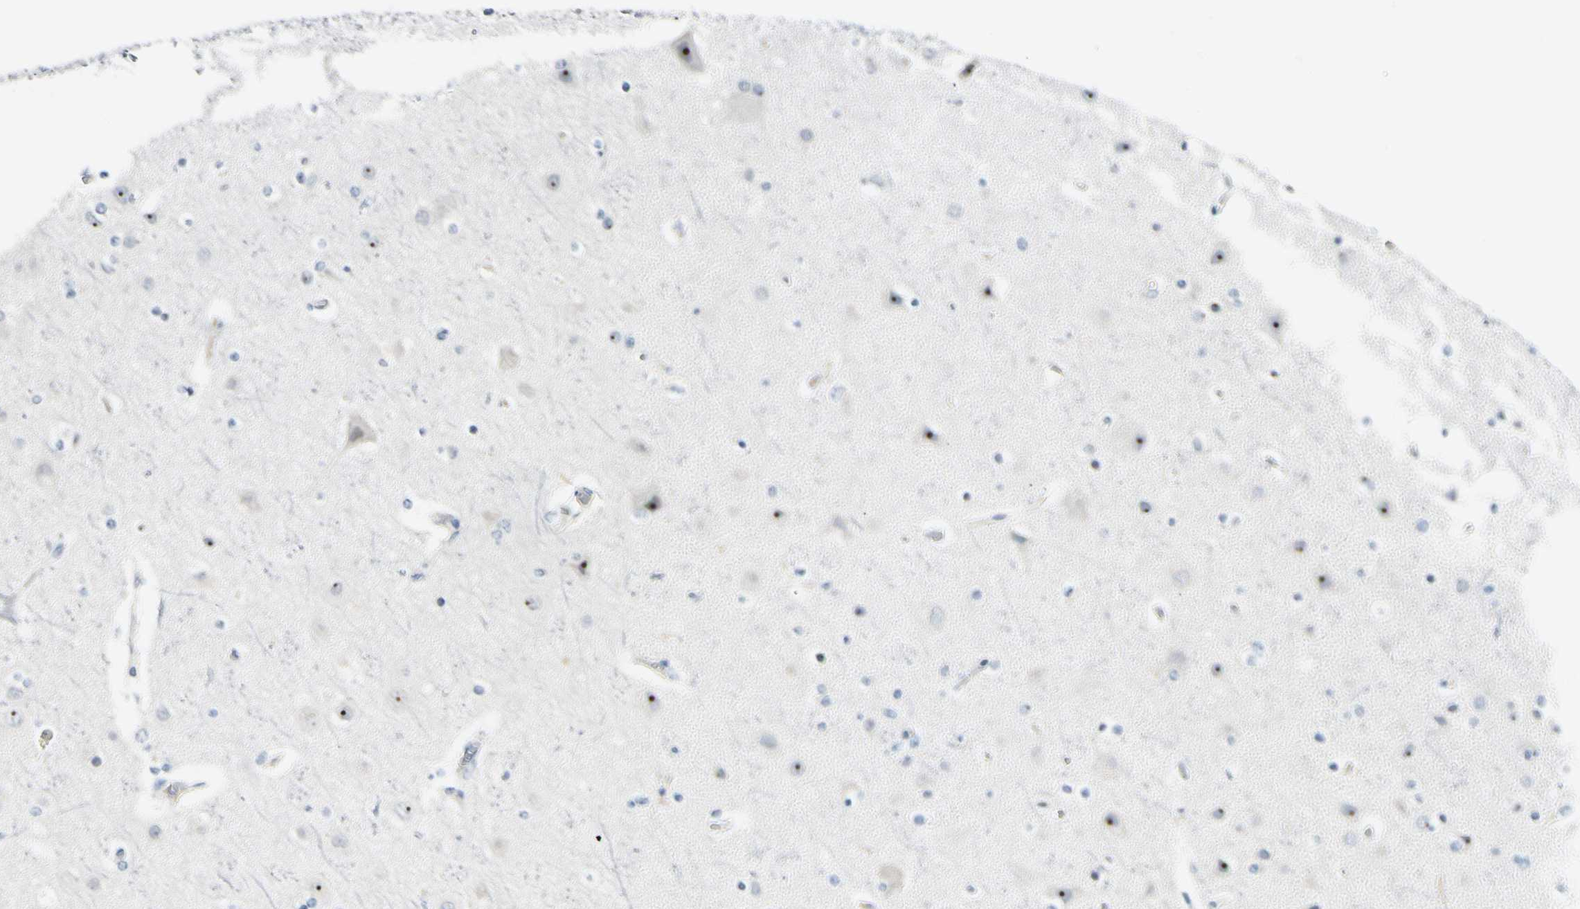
{"staining": {"intensity": "negative", "quantity": "none", "location": "none"}, "tissue": "cerebral cortex", "cell_type": "Endothelial cells", "image_type": "normal", "snomed": [{"axis": "morphology", "description": "Normal tissue, NOS"}, {"axis": "topography", "description": "Cerebral cortex"}], "caption": "This histopathology image is of unremarkable cerebral cortex stained with immunohistochemistry to label a protein in brown with the nuclei are counter-stained blue. There is no positivity in endothelial cells.", "gene": "ZSCAN1", "patient": {"sex": "female", "age": 54}}